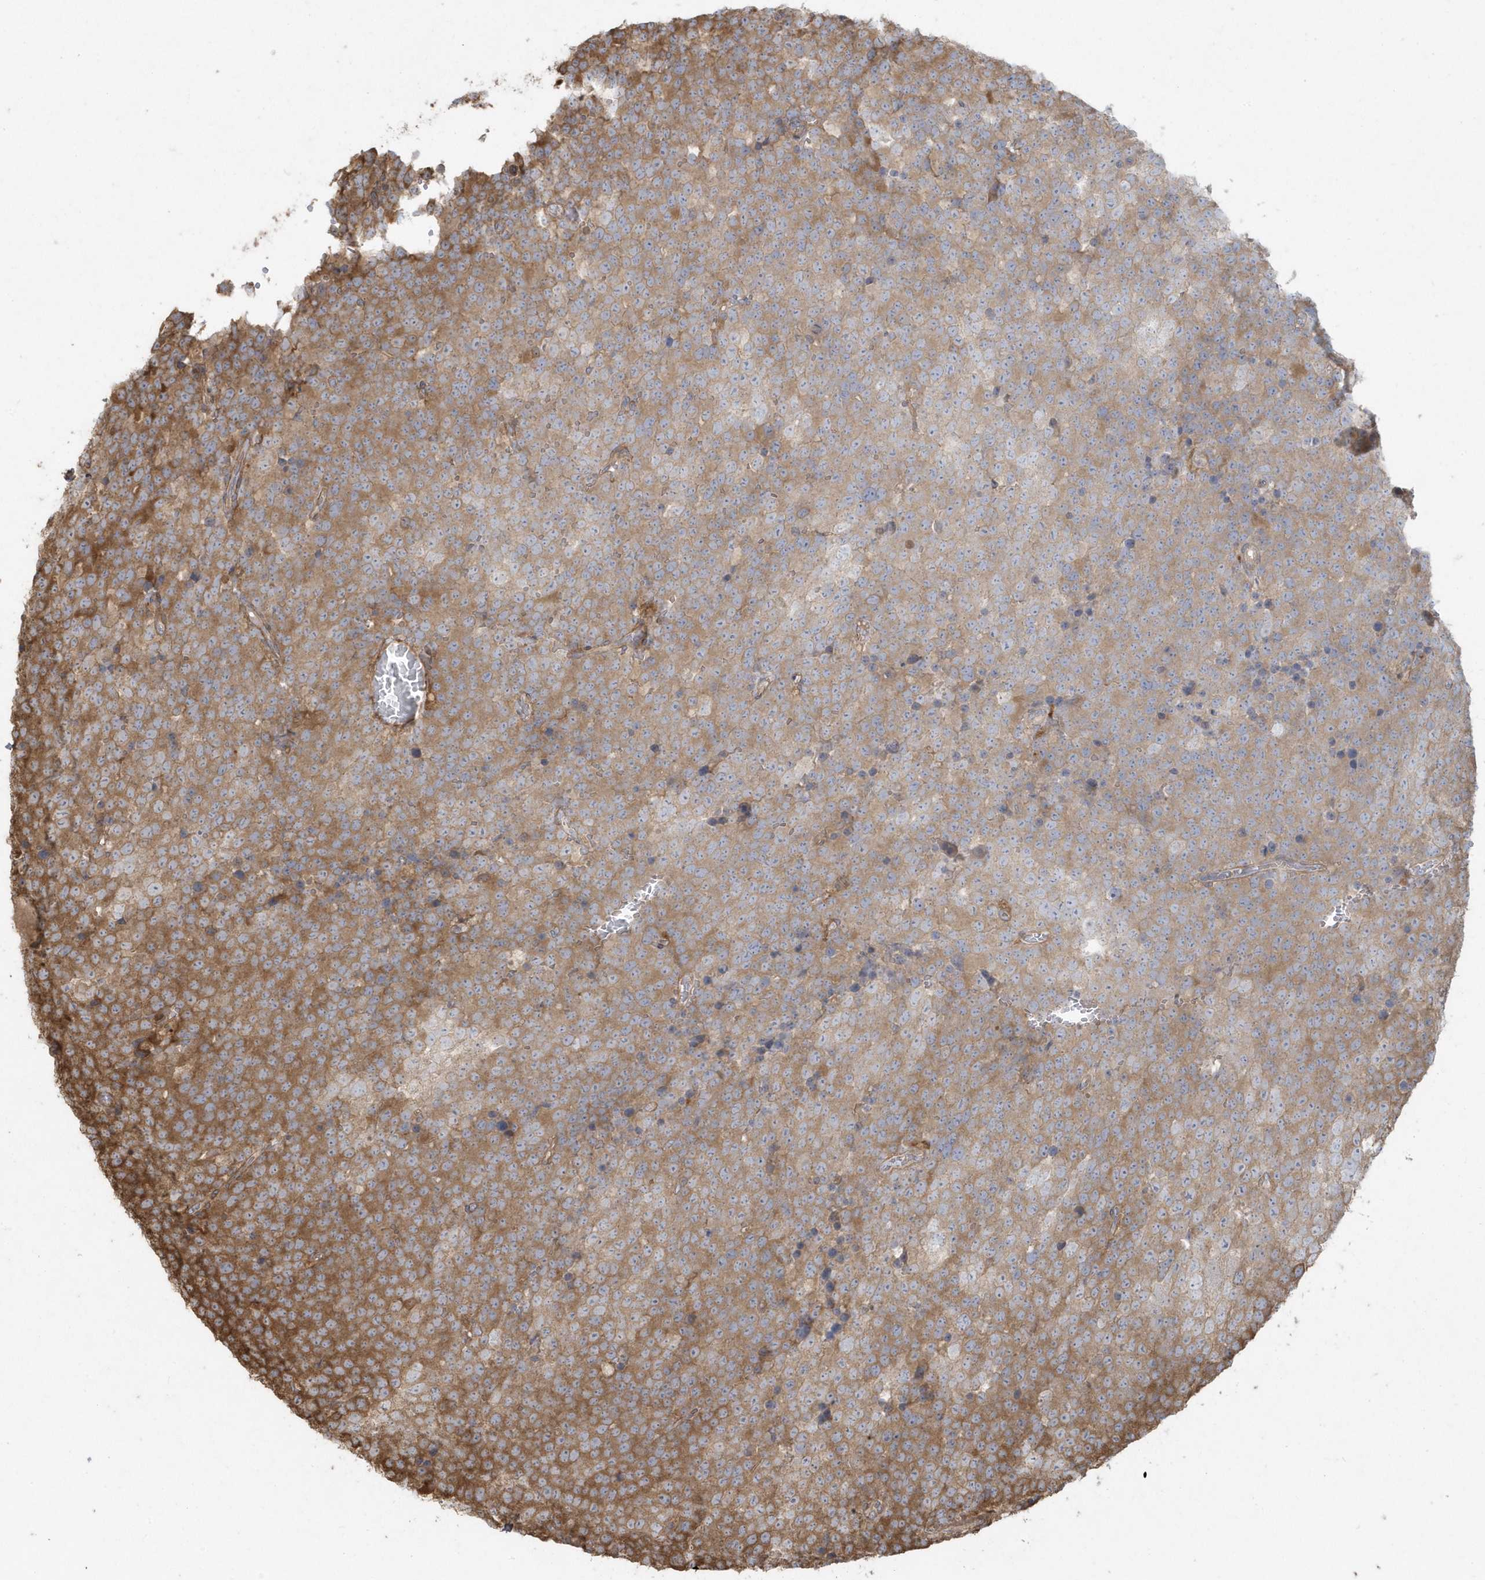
{"staining": {"intensity": "moderate", "quantity": "25%-75%", "location": "cytoplasmic/membranous"}, "tissue": "testis cancer", "cell_type": "Tumor cells", "image_type": "cancer", "snomed": [{"axis": "morphology", "description": "Seminoma, NOS"}, {"axis": "topography", "description": "Testis"}], "caption": "Immunohistochemical staining of human seminoma (testis) displays moderate cytoplasmic/membranous protein expression in about 25%-75% of tumor cells.", "gene": "HNMT", "patient": {"sex": "male", "age": 71}}